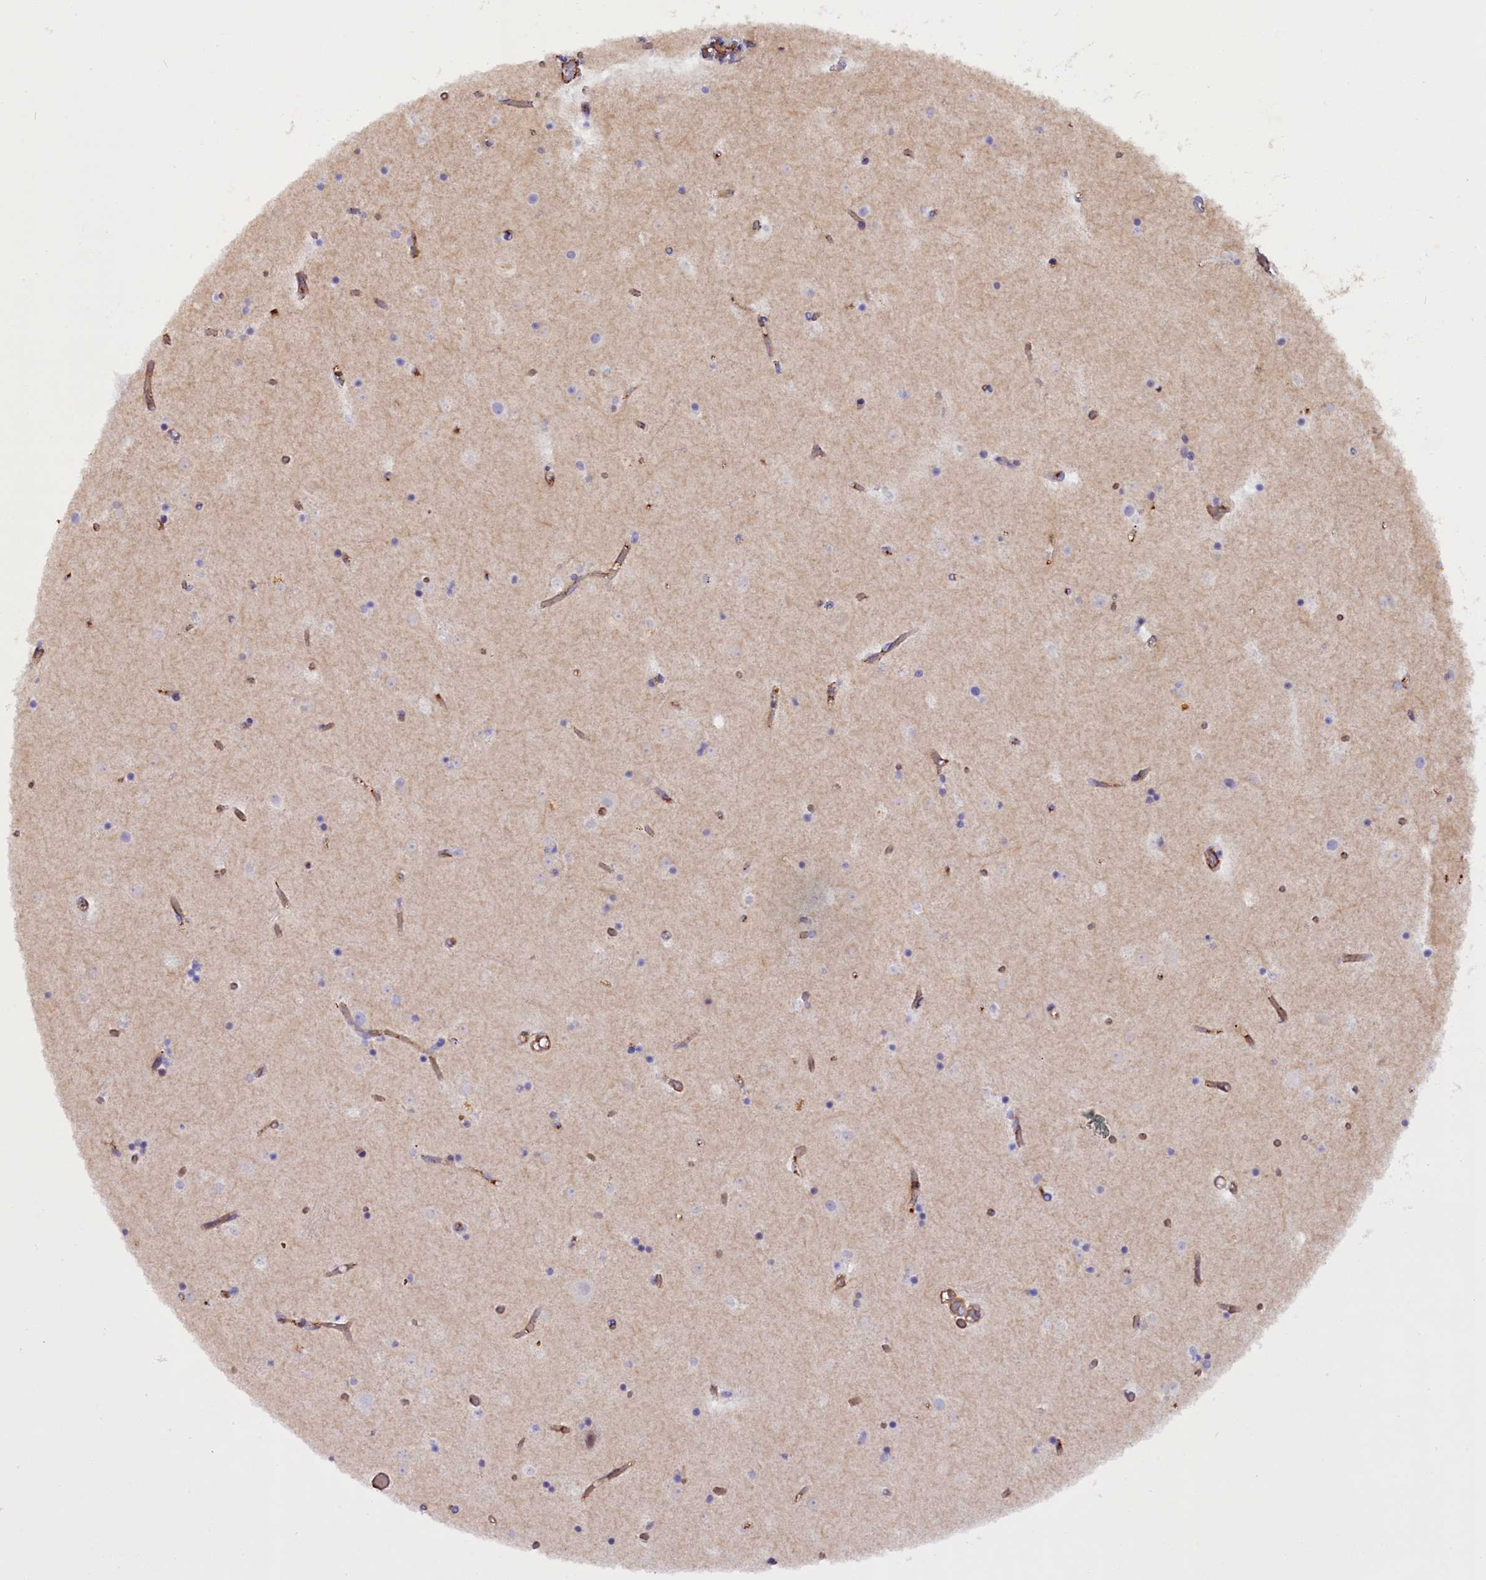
{"staining": {"intensity": "negative", "quantity": "none", "location": "none"}, "tissue": "caudate", "cell_type": "Glial cells", "image_type": "normal", "snomed": [{"axis": "morphology", "description": "Normal tissue, NOS"}, {"axis": "topography", "description": "Lateral ventricle wall"}], "caption": "A histopathology image of caudate stained for a protein exhibits no brown staining in glial cells.", "gene": "FUZ", "patient": {"sex": "female", "age": 52}}